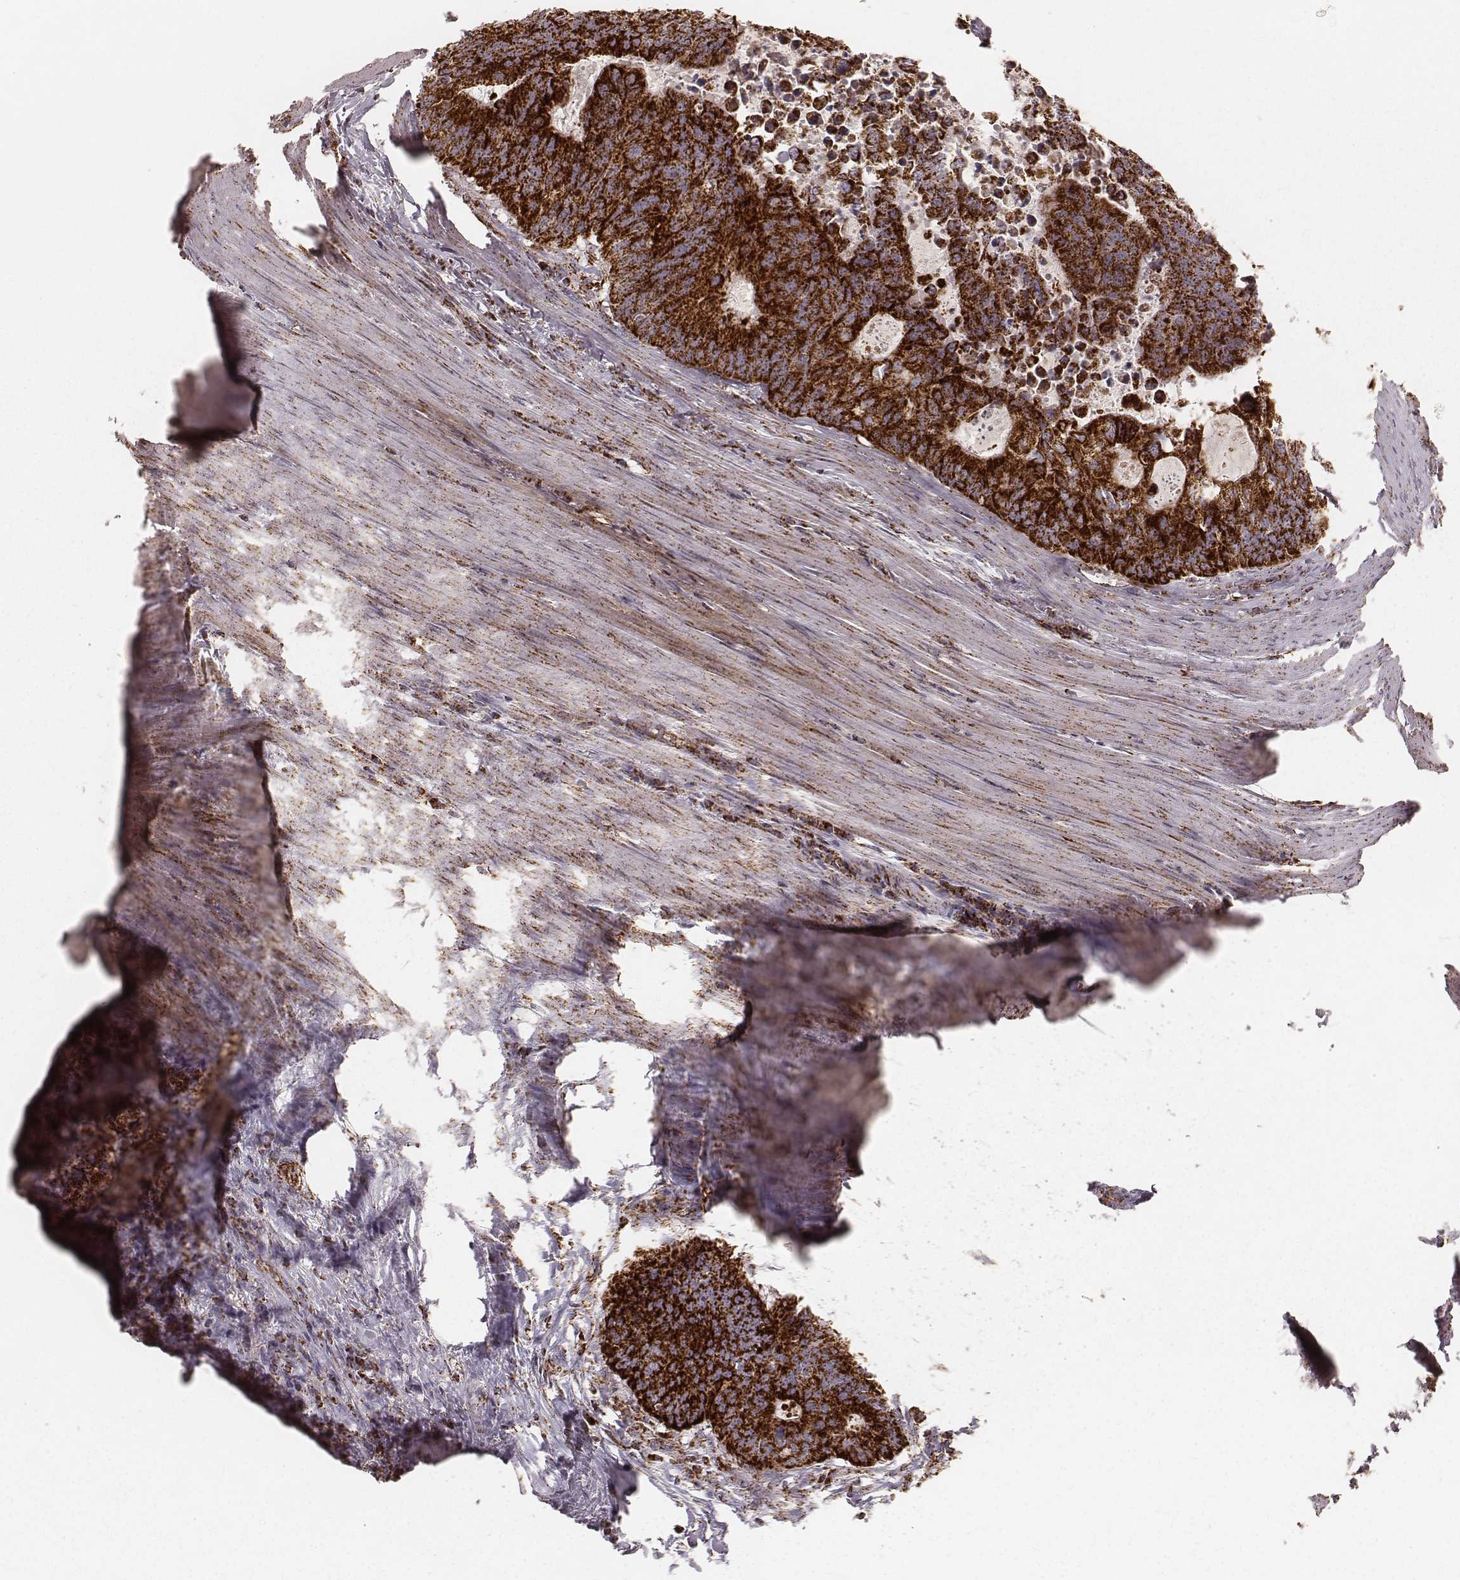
{"staining": {"intensity": "strong", "quantity": ">75%", "location": "cytoplasmic/membranous"}, "tissue": "colorectal cancer", "cell_type": "Tumor cells", "image_type": "cancer", "snomed": [{"axis": "morphology", "description": "Adenocarcinoma, NOS"}, {"axis": "topography", "description": "Colon"}], "caption": "Immunohistochemistry (IHC) of human adenocarcinoma (colorectal) reveals high levels of strong cytoplasmic/membranous positivity in about >75% of tumor cells. The staining was performed using DAB (3,3'-diaminobenzidine), with brown indicating positive protein expression. Nuclei are stained blue with hematoxylin.", "gene": "CS", "patient": {"sex": "male", "age": 67}}